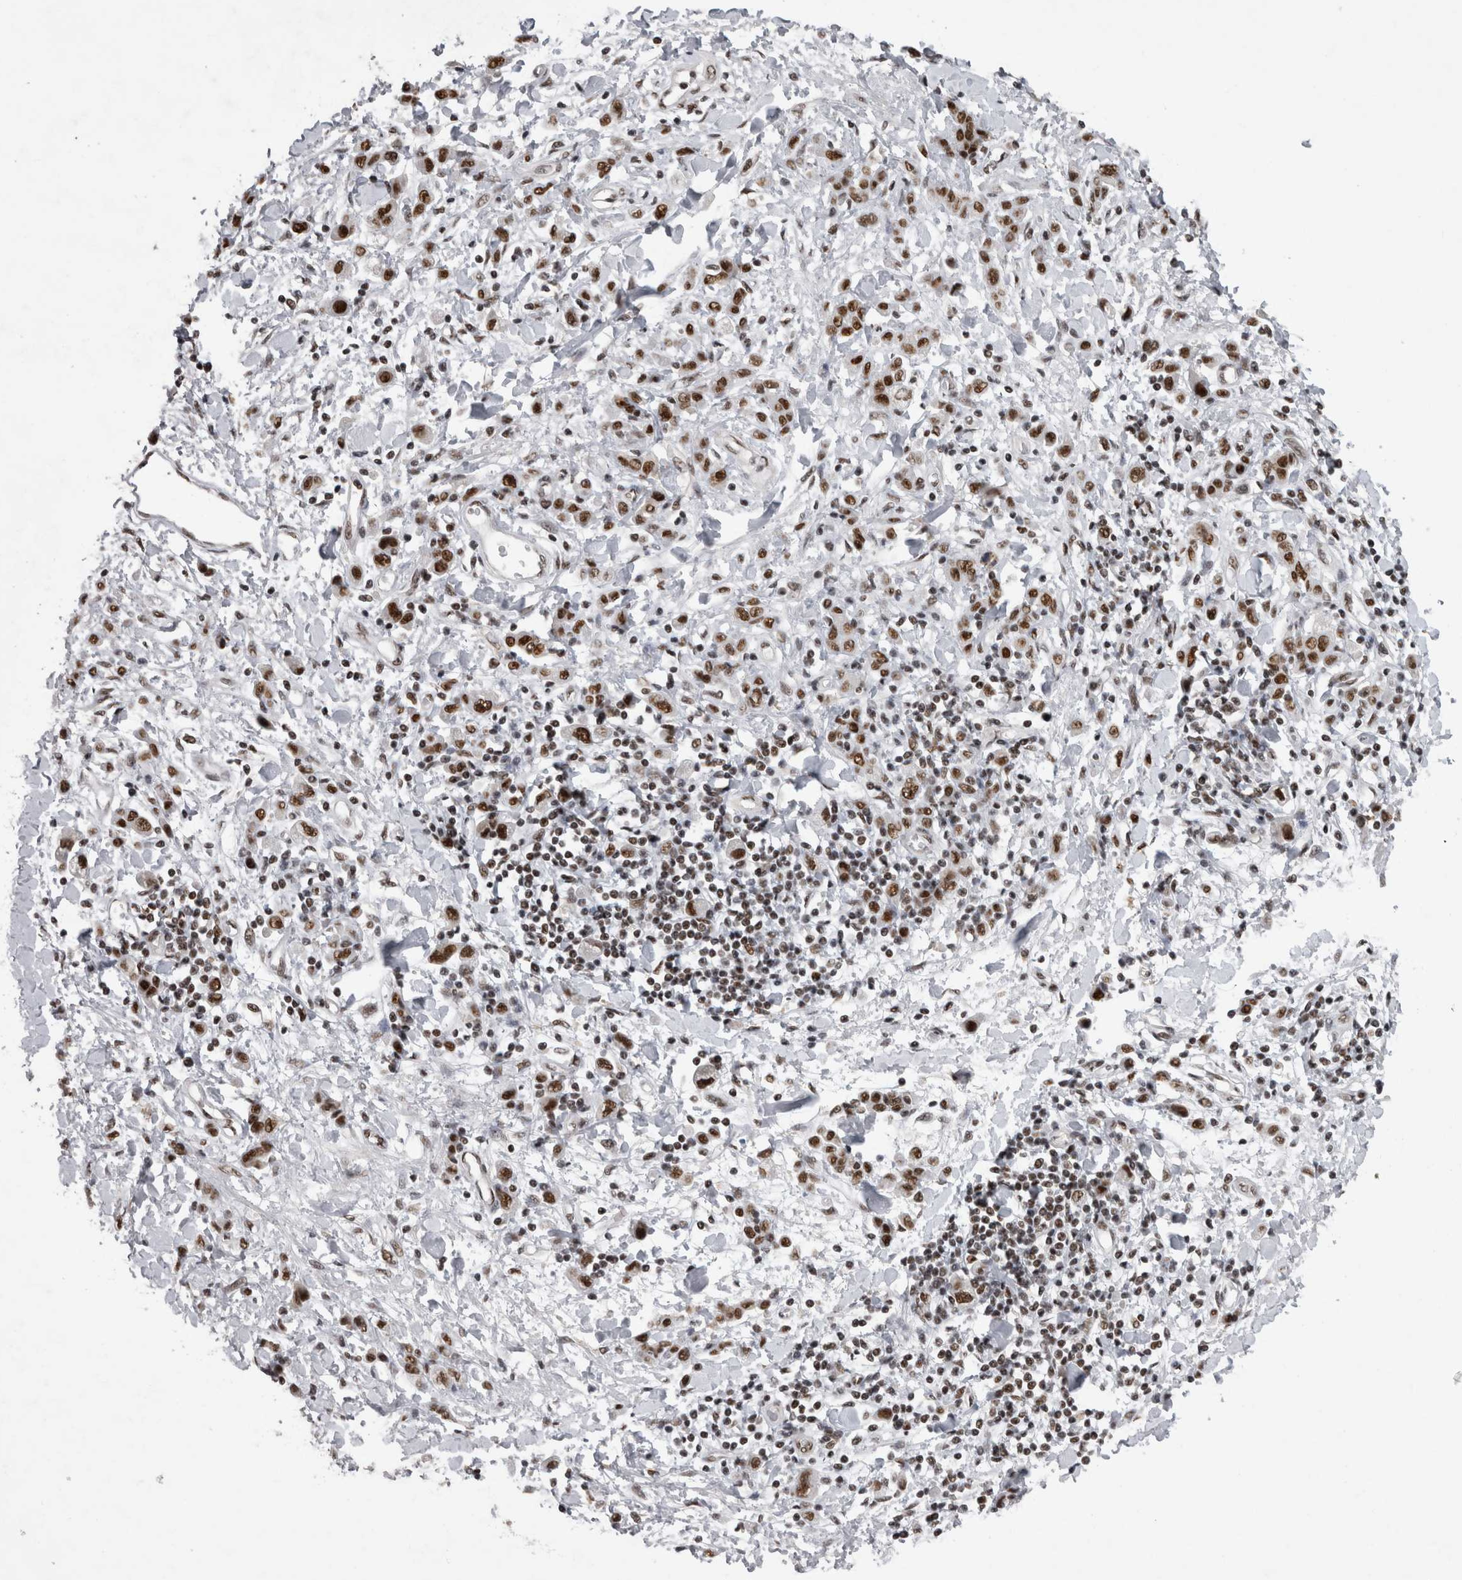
{"staining": {"intensity": "moderate", "quantity": ">75%", "location": "nuclear"}, "tissue": "stomach cancer", "cell_type": "Tumor cells", "image_type": "cancer", "snomed": [{"axis": "morphology", "description": "Normal tissue, NOS"}, {"axis": "morphology", "description": "Adenocarcinoma, NOS"}, {"axis": "topography", "description": "Stomach"}], "caption": "Moderate nuclear expression is appreciated in about >75% of tumor cells in adenocarcinoma (stomach). The staining is performed using DAB (3,3'-diaminobenzidine) brown chromogen to label protein expression. The nuclei are counter-stained blue using hematoxylin.", "gene": "CDK11A", "patient": {"sex": "male", "age": 82}}